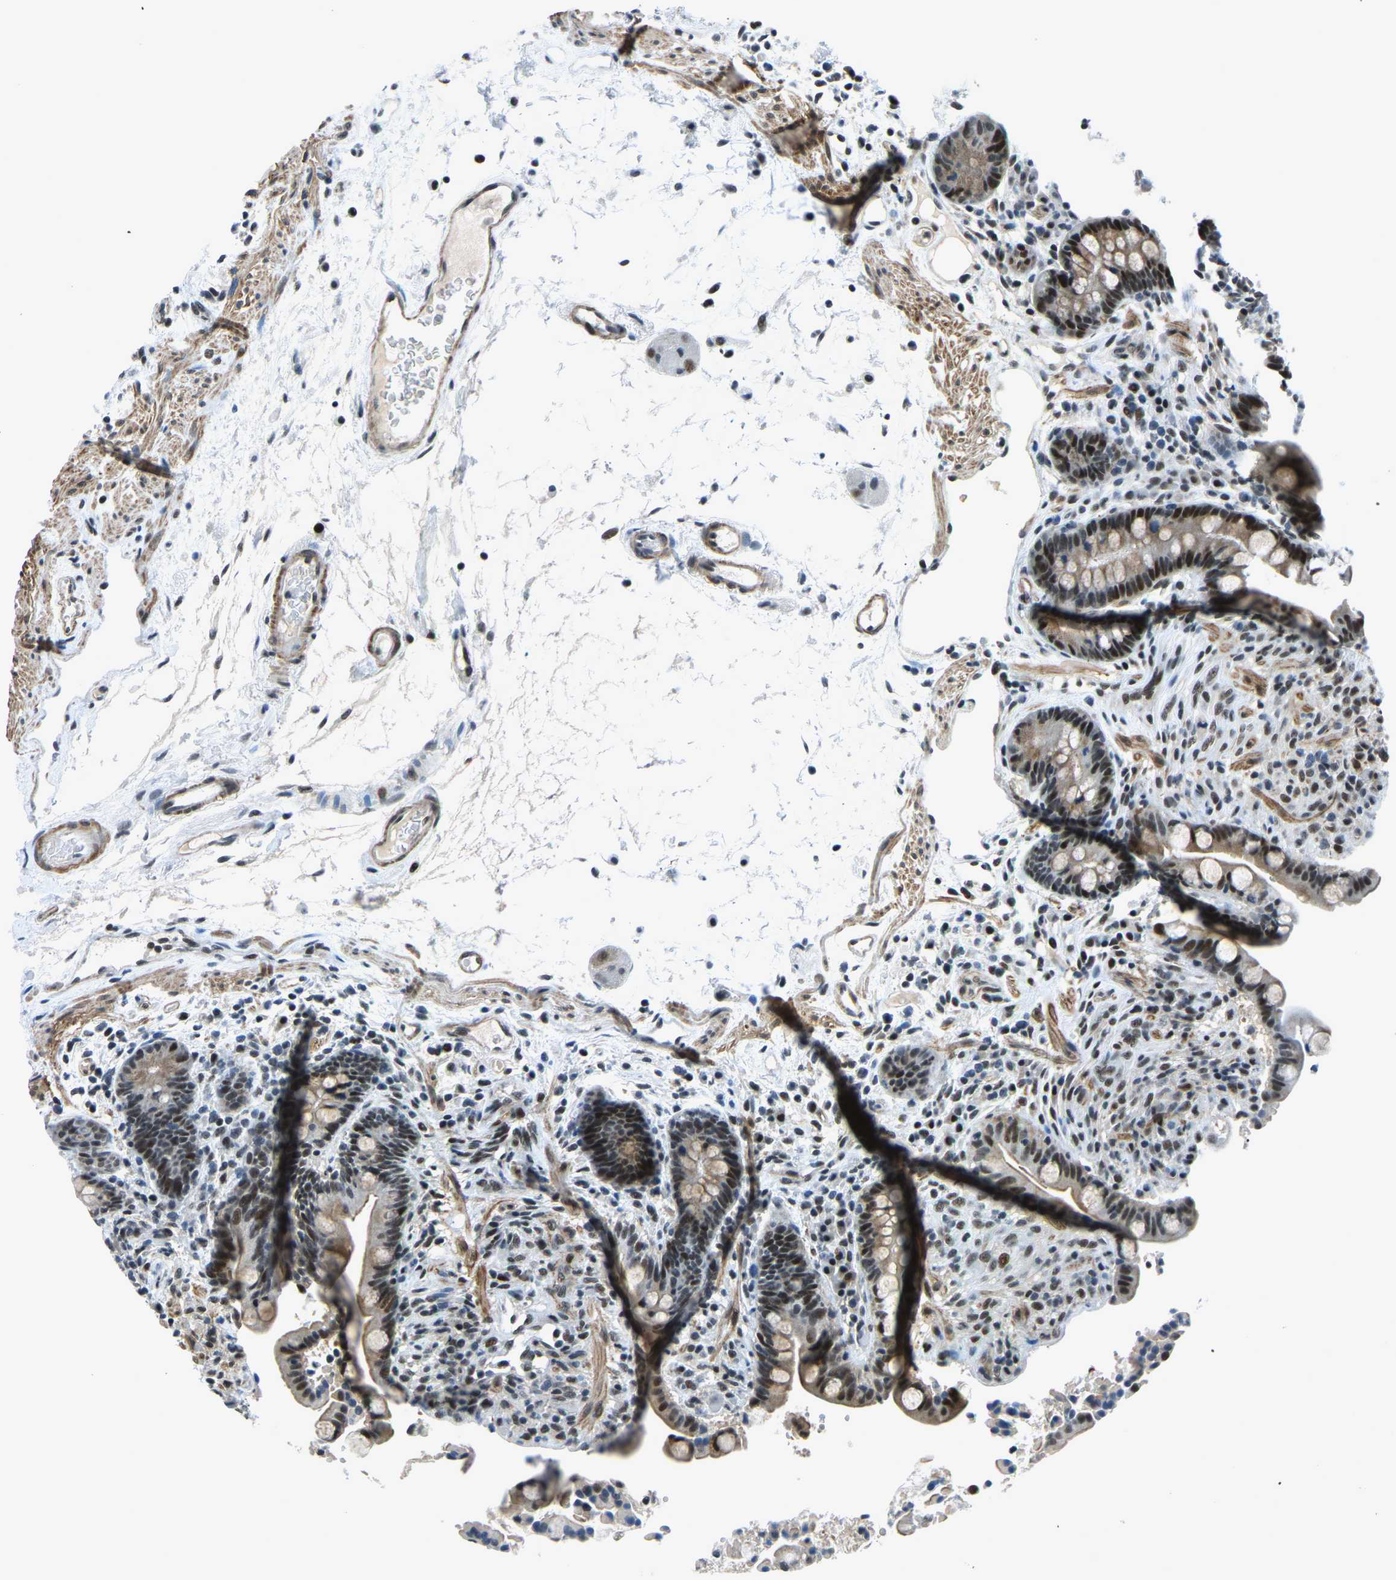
{"staining": {"intensity": "moderate", "quantity": ">75%", "location": "cytoplasmic/membranous"}, "tissue": "colon", "cell_type": "Endothelial cells", "image_type": "normal", "snomed": [{"axis": "morphology", "description": "Normal tissue, NOS"}, {"axis": "topography", "description": "Colon"}], "caption": "A medium amount of moderate cytoplasmic/membranous positivity is identified in about >75% of endothelial cells in benign colon. (IHC, brightfield microscopy, high magnification).", "gene": "PRCC", "patient": {"sex": "male", "age": 73}}